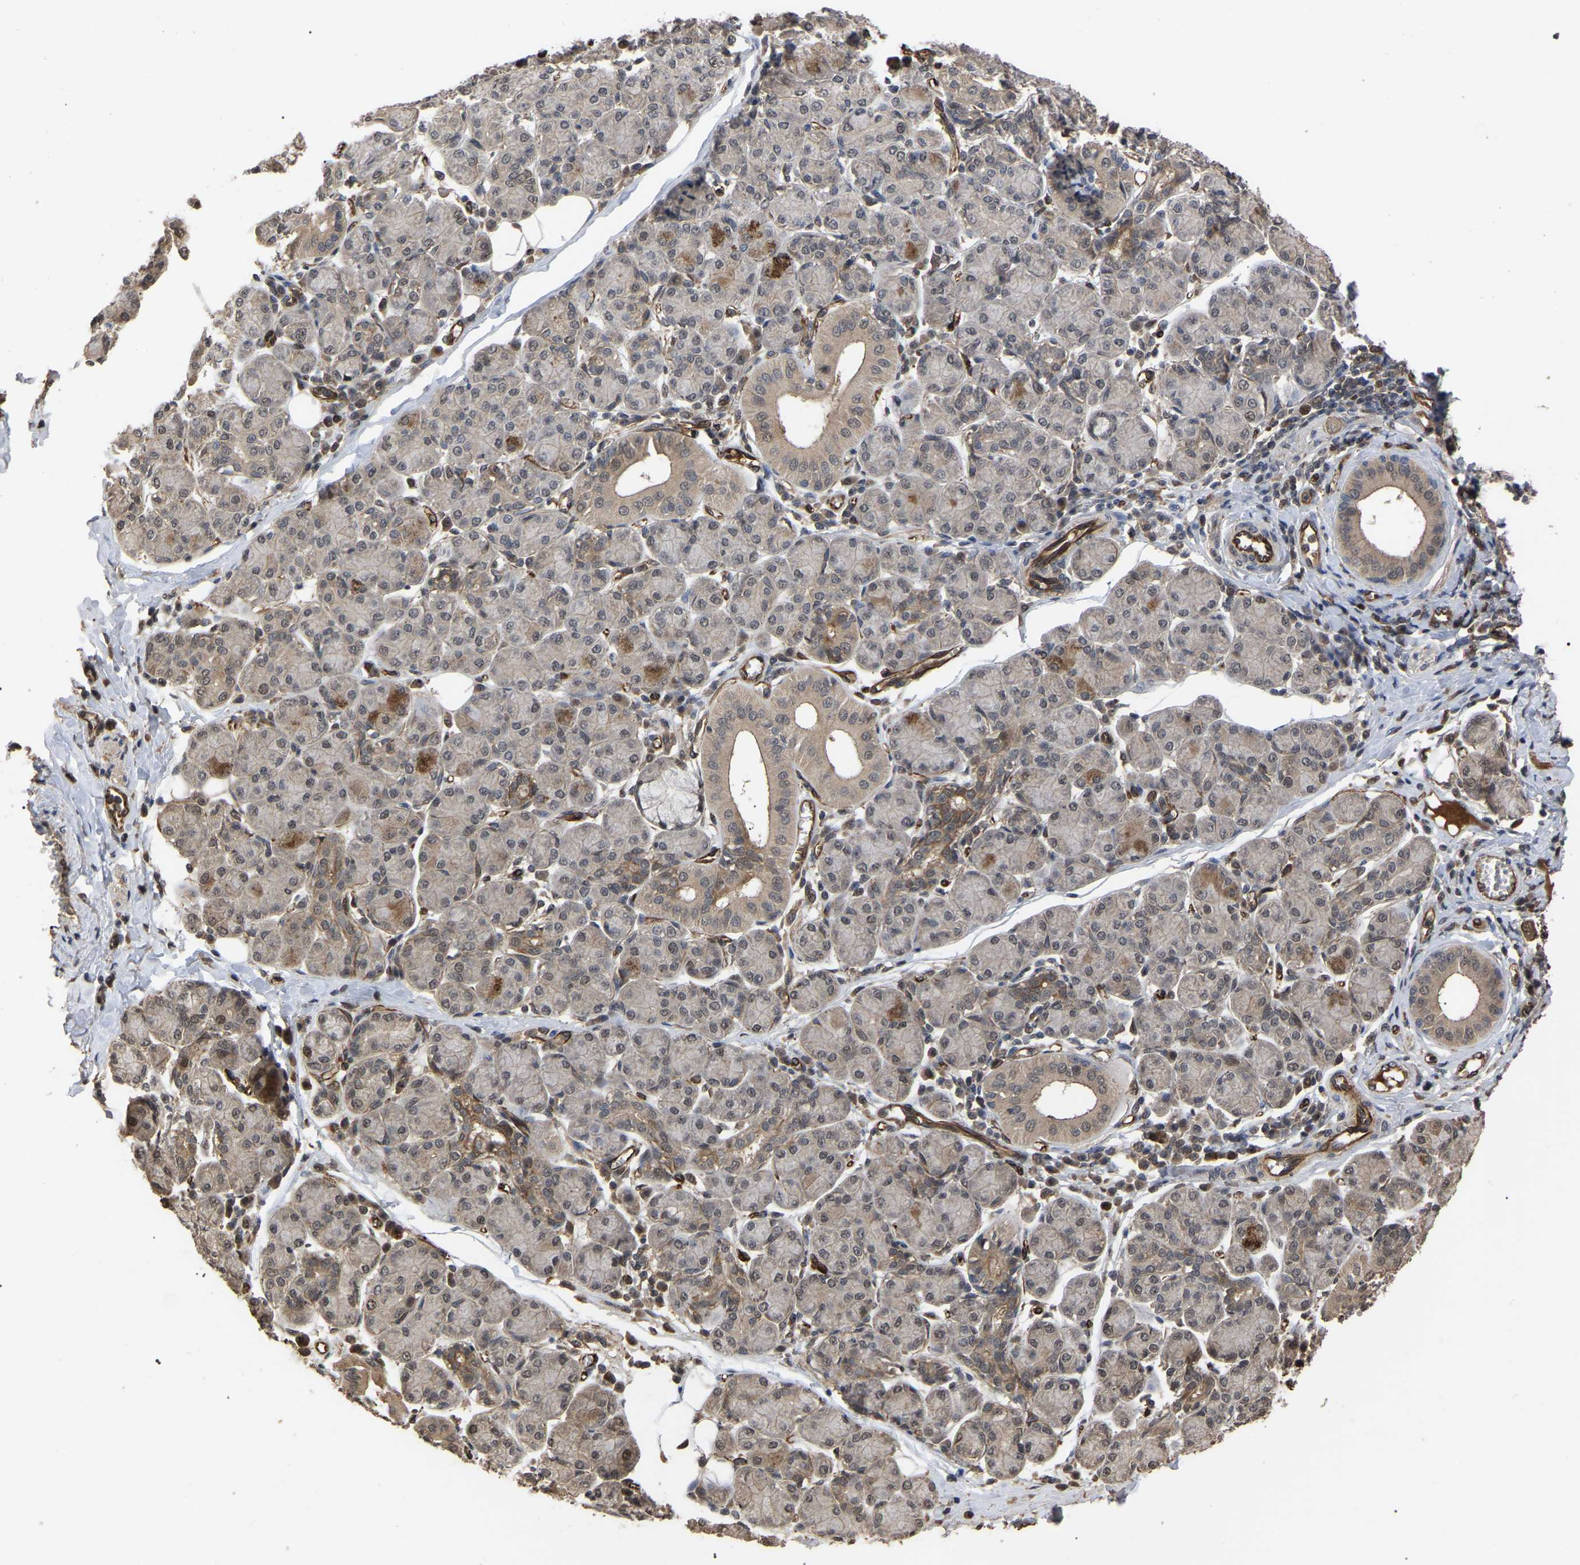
{"staining": {"intensity": "moderate", "quantity": ">75%", "location": "cytoplasmic/membranous"}, "tissue": "salivary gland", "cell_type": "Glandular cells", "image_type": "normal", "snomed": [{"axis": "morphology", "description": "Normal tissue, NOS"}, {"axis": "morphology", "description": "Inflammation, NOS"}, {"axis": "topography", "description": "Lymph node"}, {"axis": "topography", "description": "Salivary gland"}], "caption": "Human salivary gland stained with a brown dye shows moderate cytoplasmic/membranous positive expression in about >75% of glandular cells.", "gene": "FAM161B", "patient": {"sex": "male", "age": 3}}